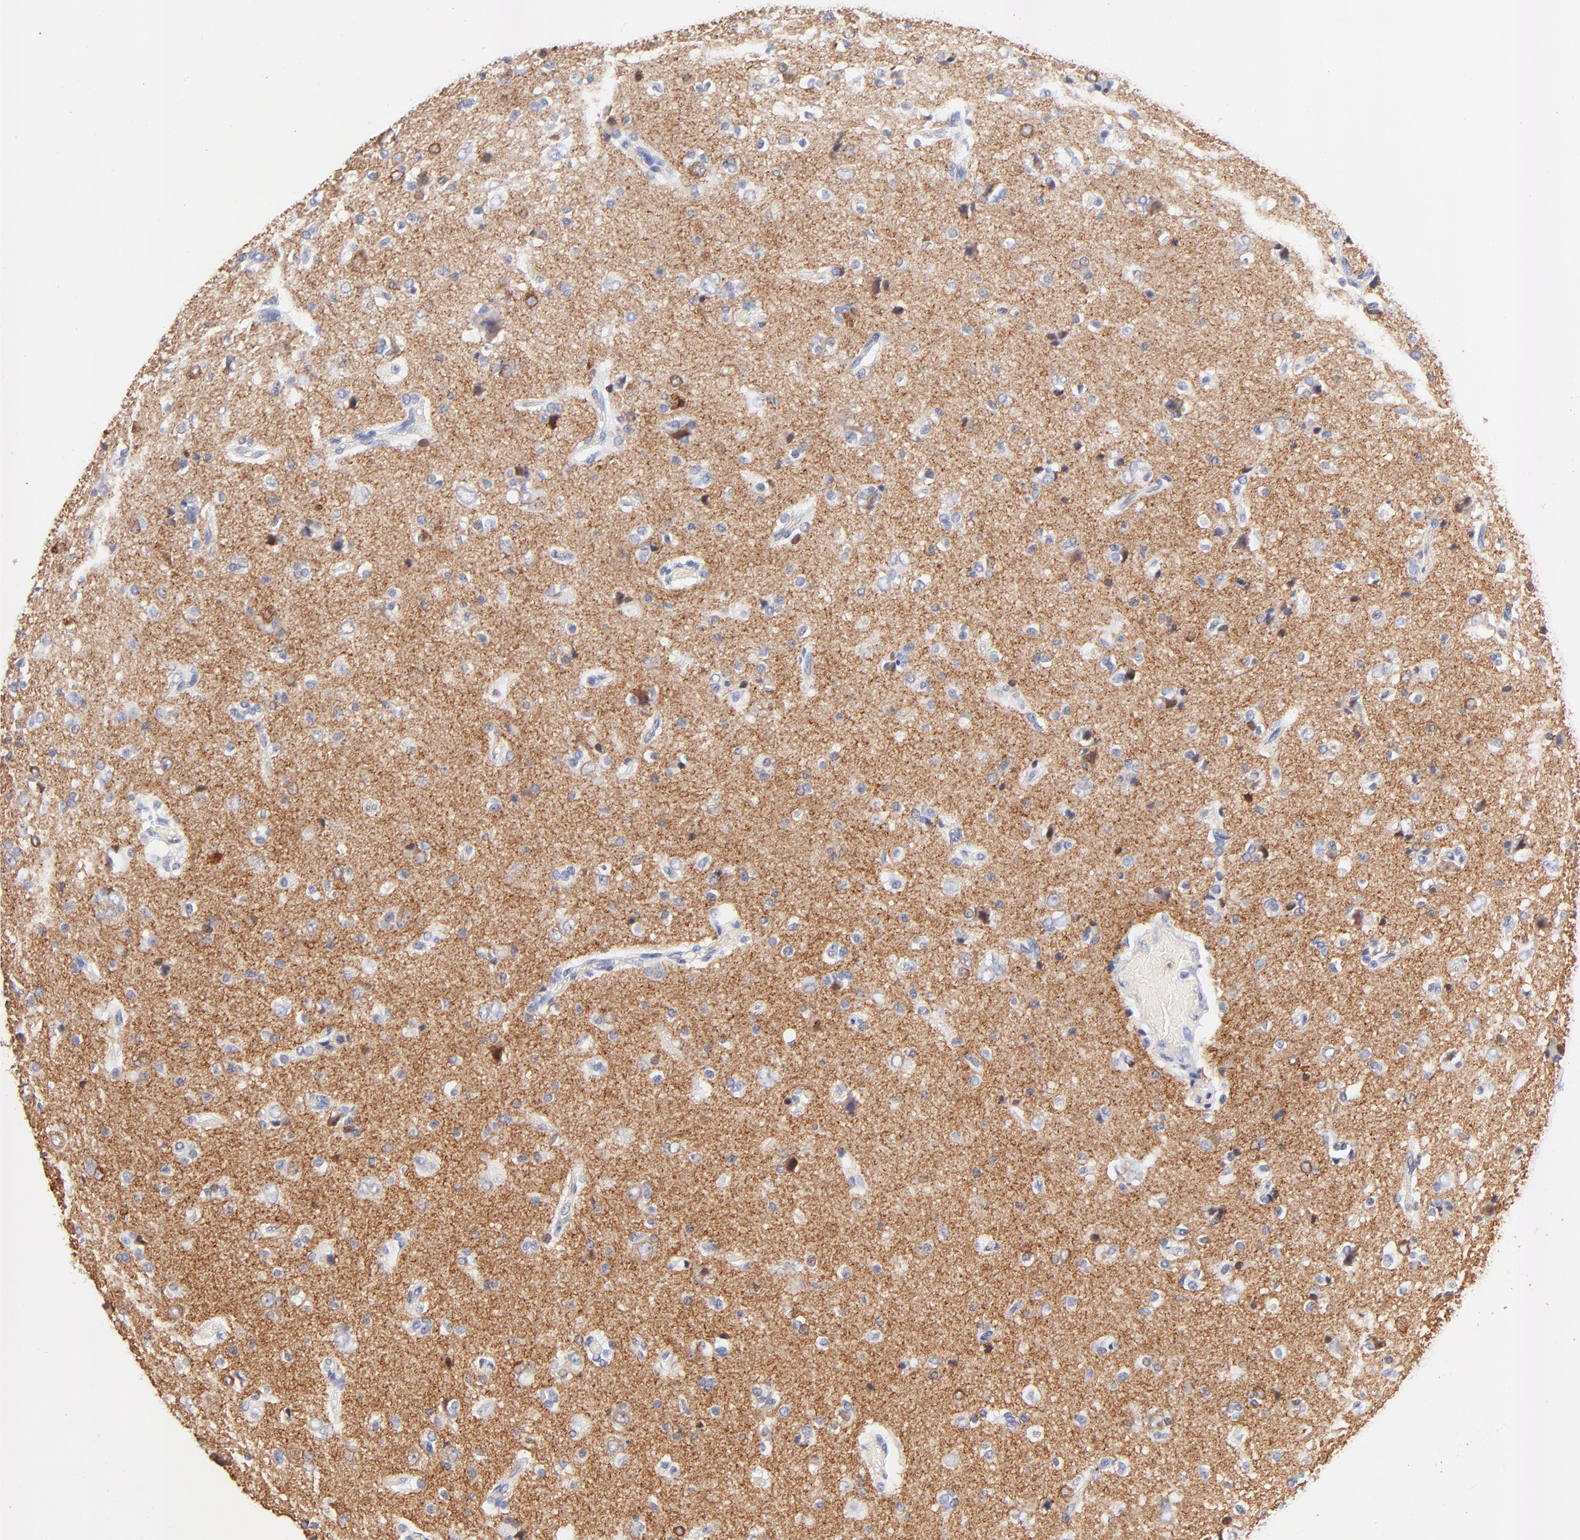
{"staining": {"intensity": "strong", "quantity": "<25%", "location": "cytoplasmic/membranous"}, "tissue": "glioma", "cell_type": "Tumor cells", "image_type": "cancer", "snomed": [{"axis": "morphology", "description": "Glioma, malignant, High grade"}, {"axis": "topography", "description": "Brain"}], "caption": "A micrograph of high-grade glioma (malignant) stained for a protein reveals strong cytoplasmic/membranous brown staining in tumor cells.", "gene": "FAM117B", "patient": {"sex": "male", "age": 47}}